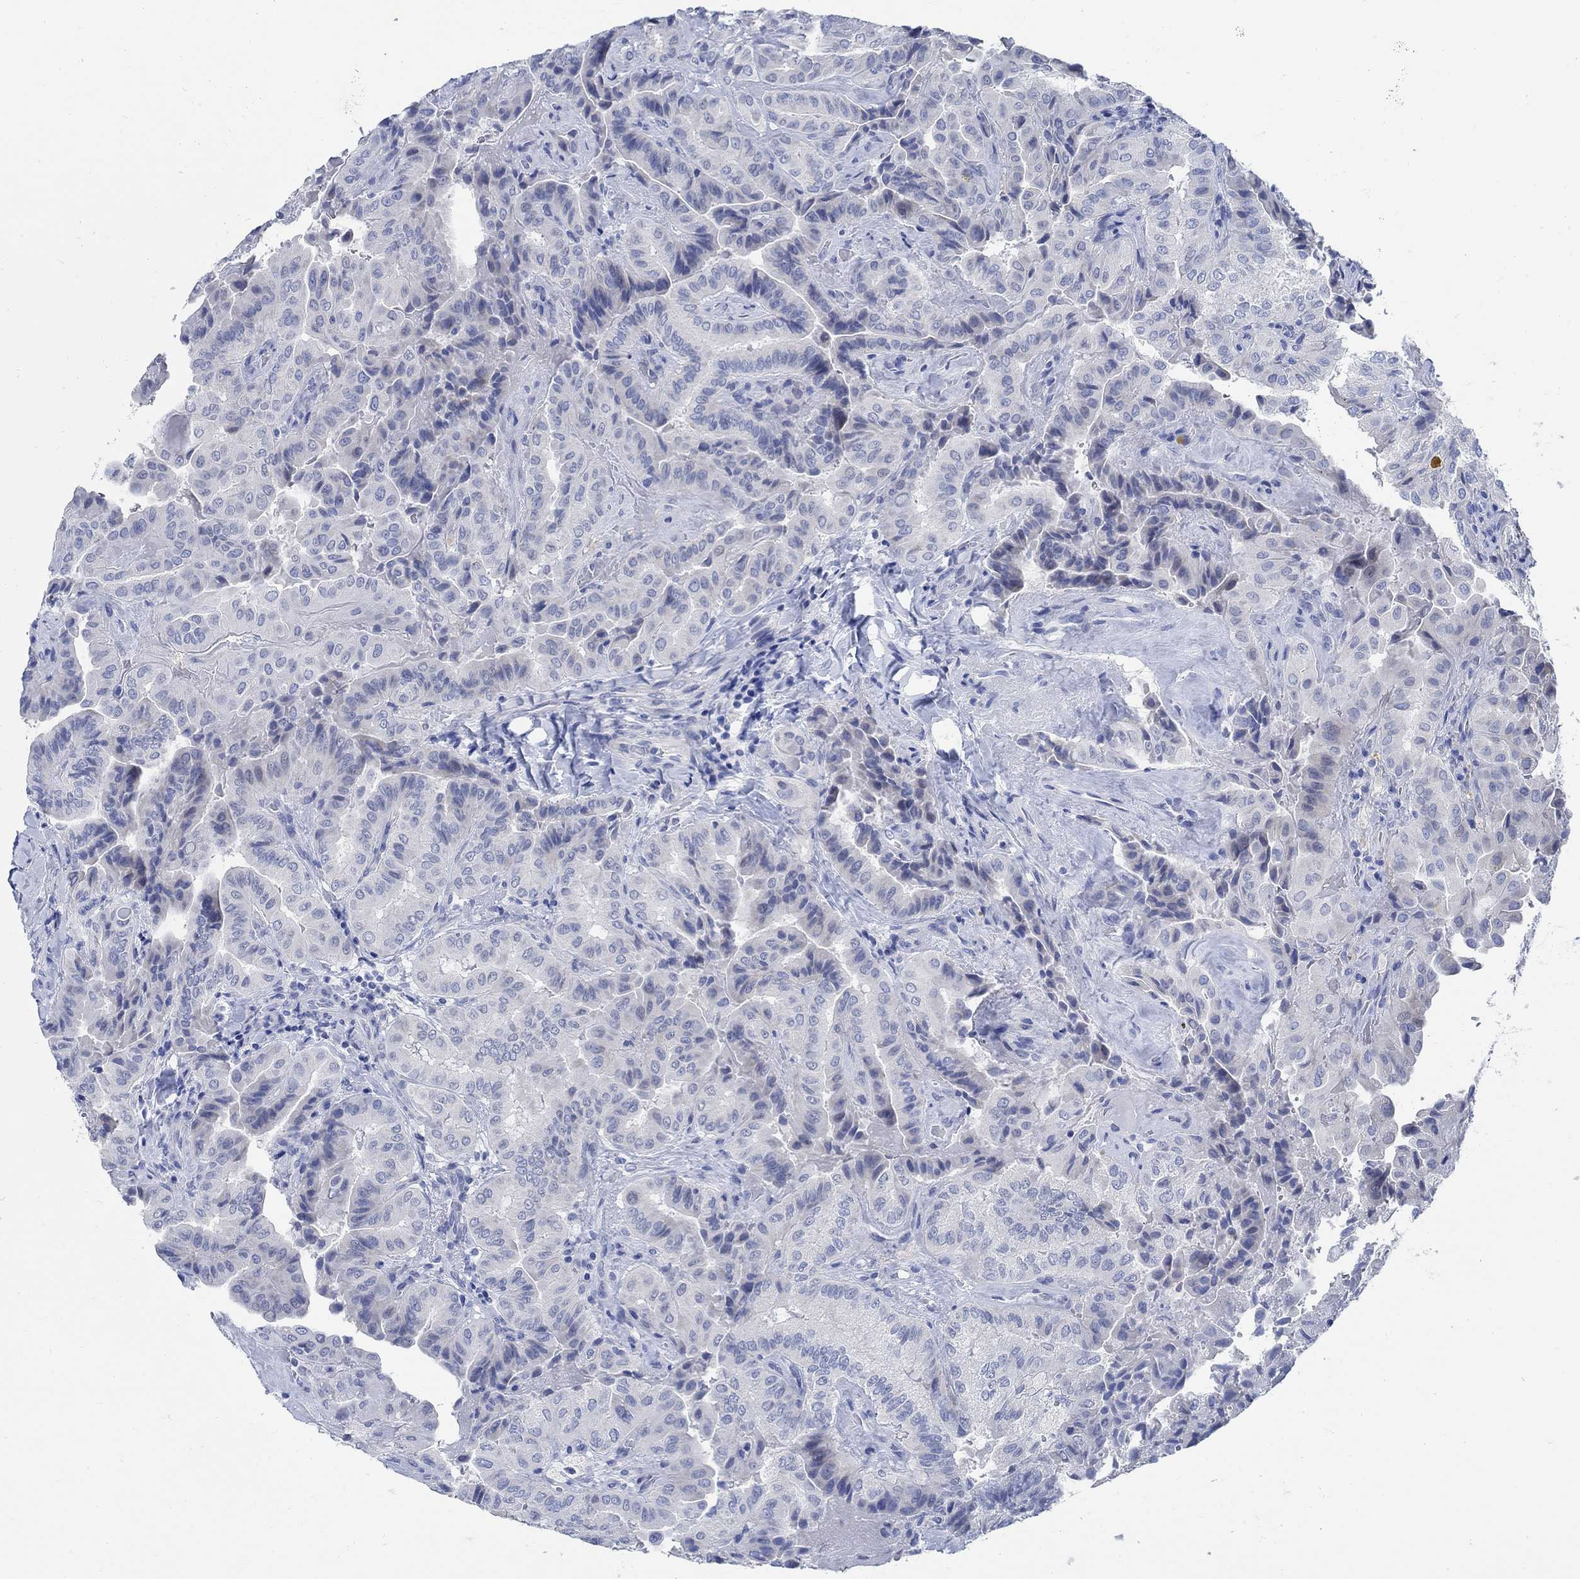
{"staining": {"intensity": "negative", "quantity": "none", "location": "none"}, "tissue": "thyroid cancer", "cell_type": "Tumor cells", "image_type": "cancer", "snomed": [{"axis": "morphology", "description": "Papillary adenocarcinoma, NOS"}, {"axis": "topography", "description": "Thyroid gland"}], "caption": "Image shows no significant protein expression in tumor cells of thyroid cancer.", "gene": "CAMK2N1", "patient": {"sex": "female", "age": 68}}